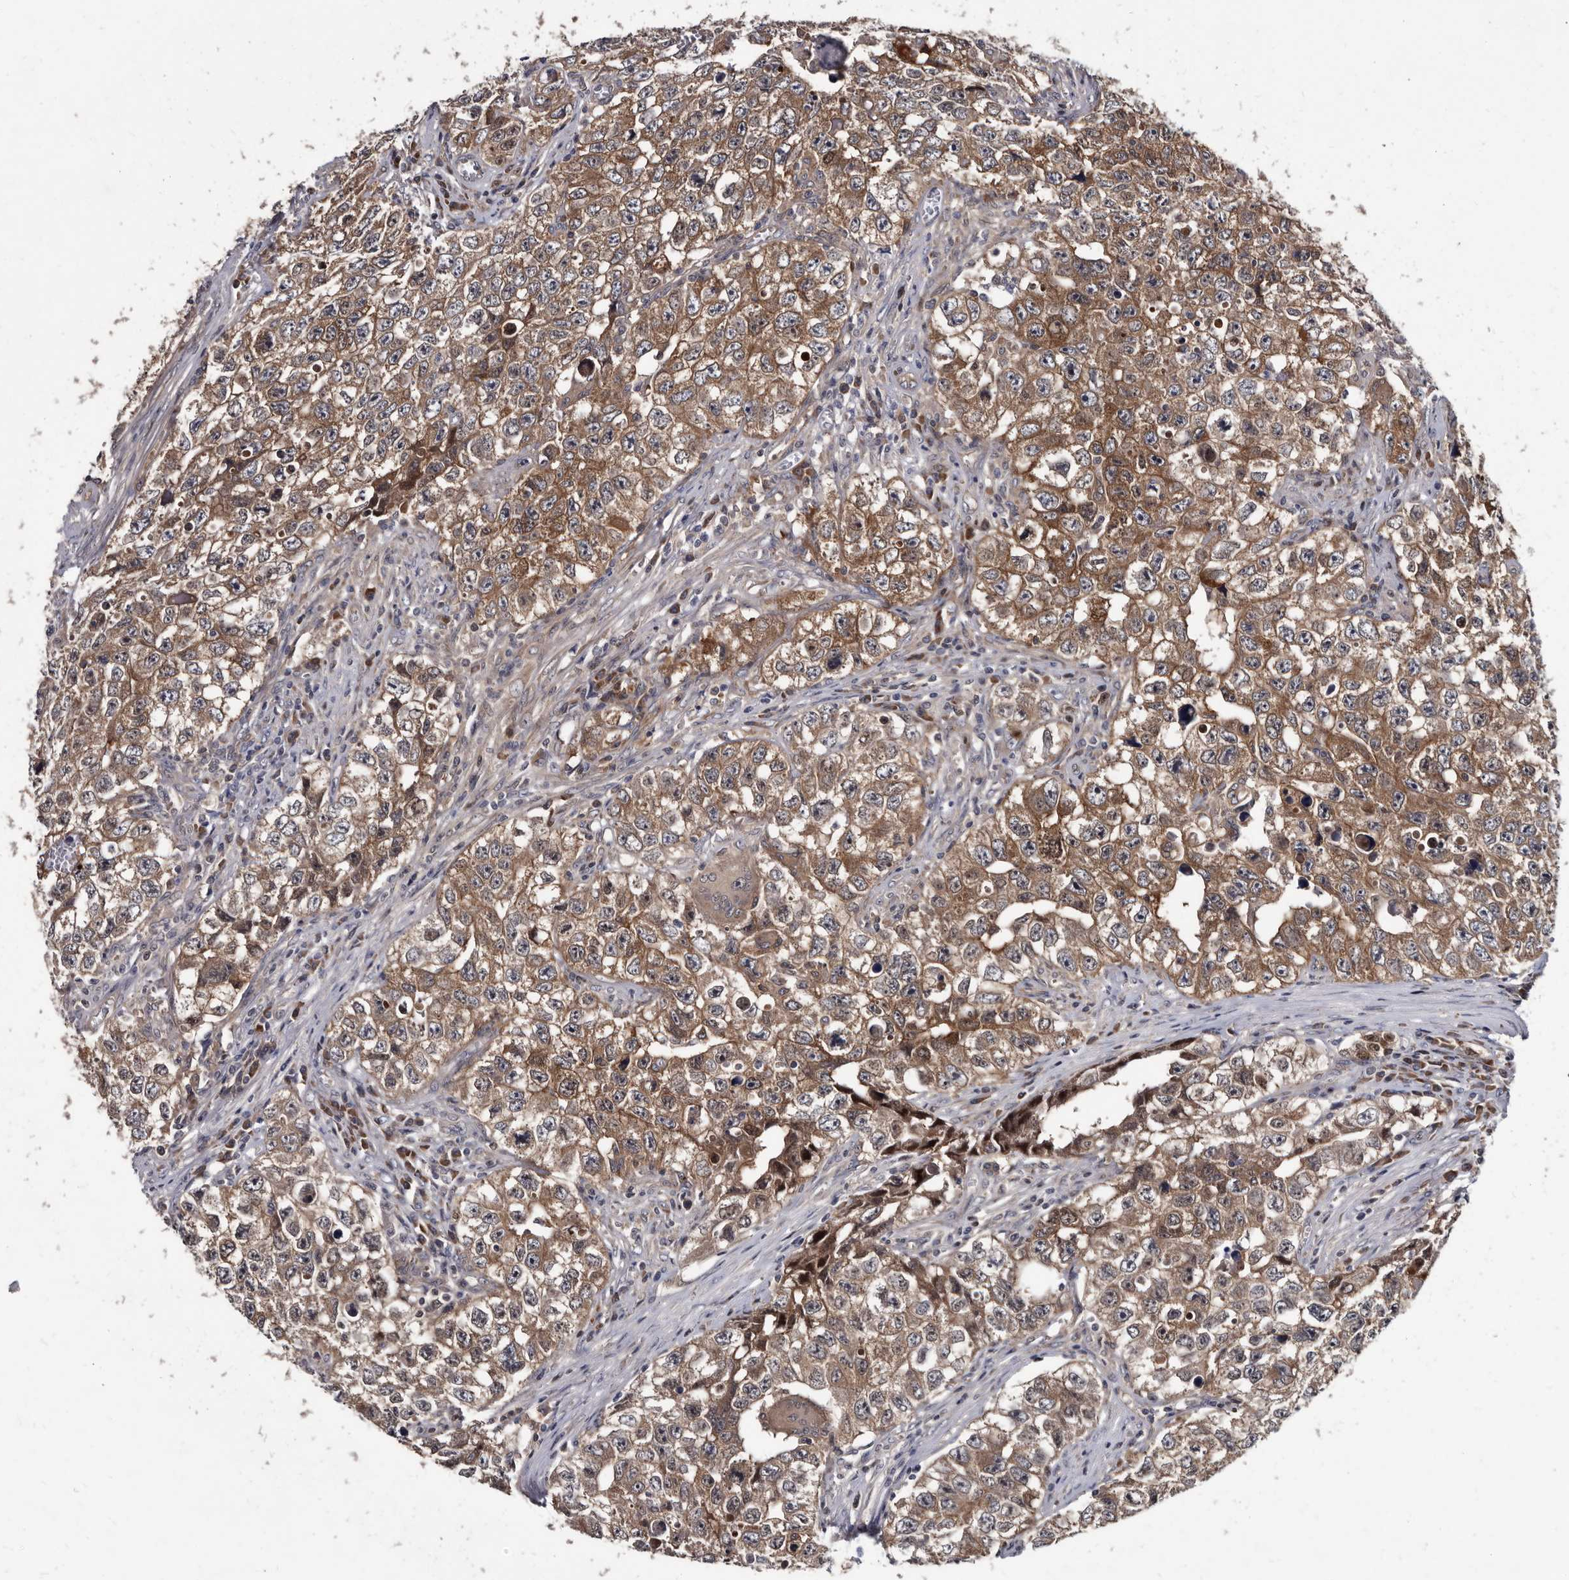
{"staining": {"intensity": "moderate", "quantity": ">75%", "location": "cytoplasmic/membranous"}, "tissue": "testis cancer", "cell_type": "Tumor cells", "image_type": "cancer", "snomed": [{"axis": "morphology", "description": "Seminoma, NOS"}, {"axis": "morphology", "description": "Carcinoma, Embryonal, NOS"}, {"axis": "topography", "description": "Testis"}], "caption": "Brown immunohistochemical staining in testis cancer exhibits moderate cytoplasmic/membranous staining in approximately >75% of tumor cells.", "gene": "ABCF2", "patient": {"sex": "male", "age": 43}}